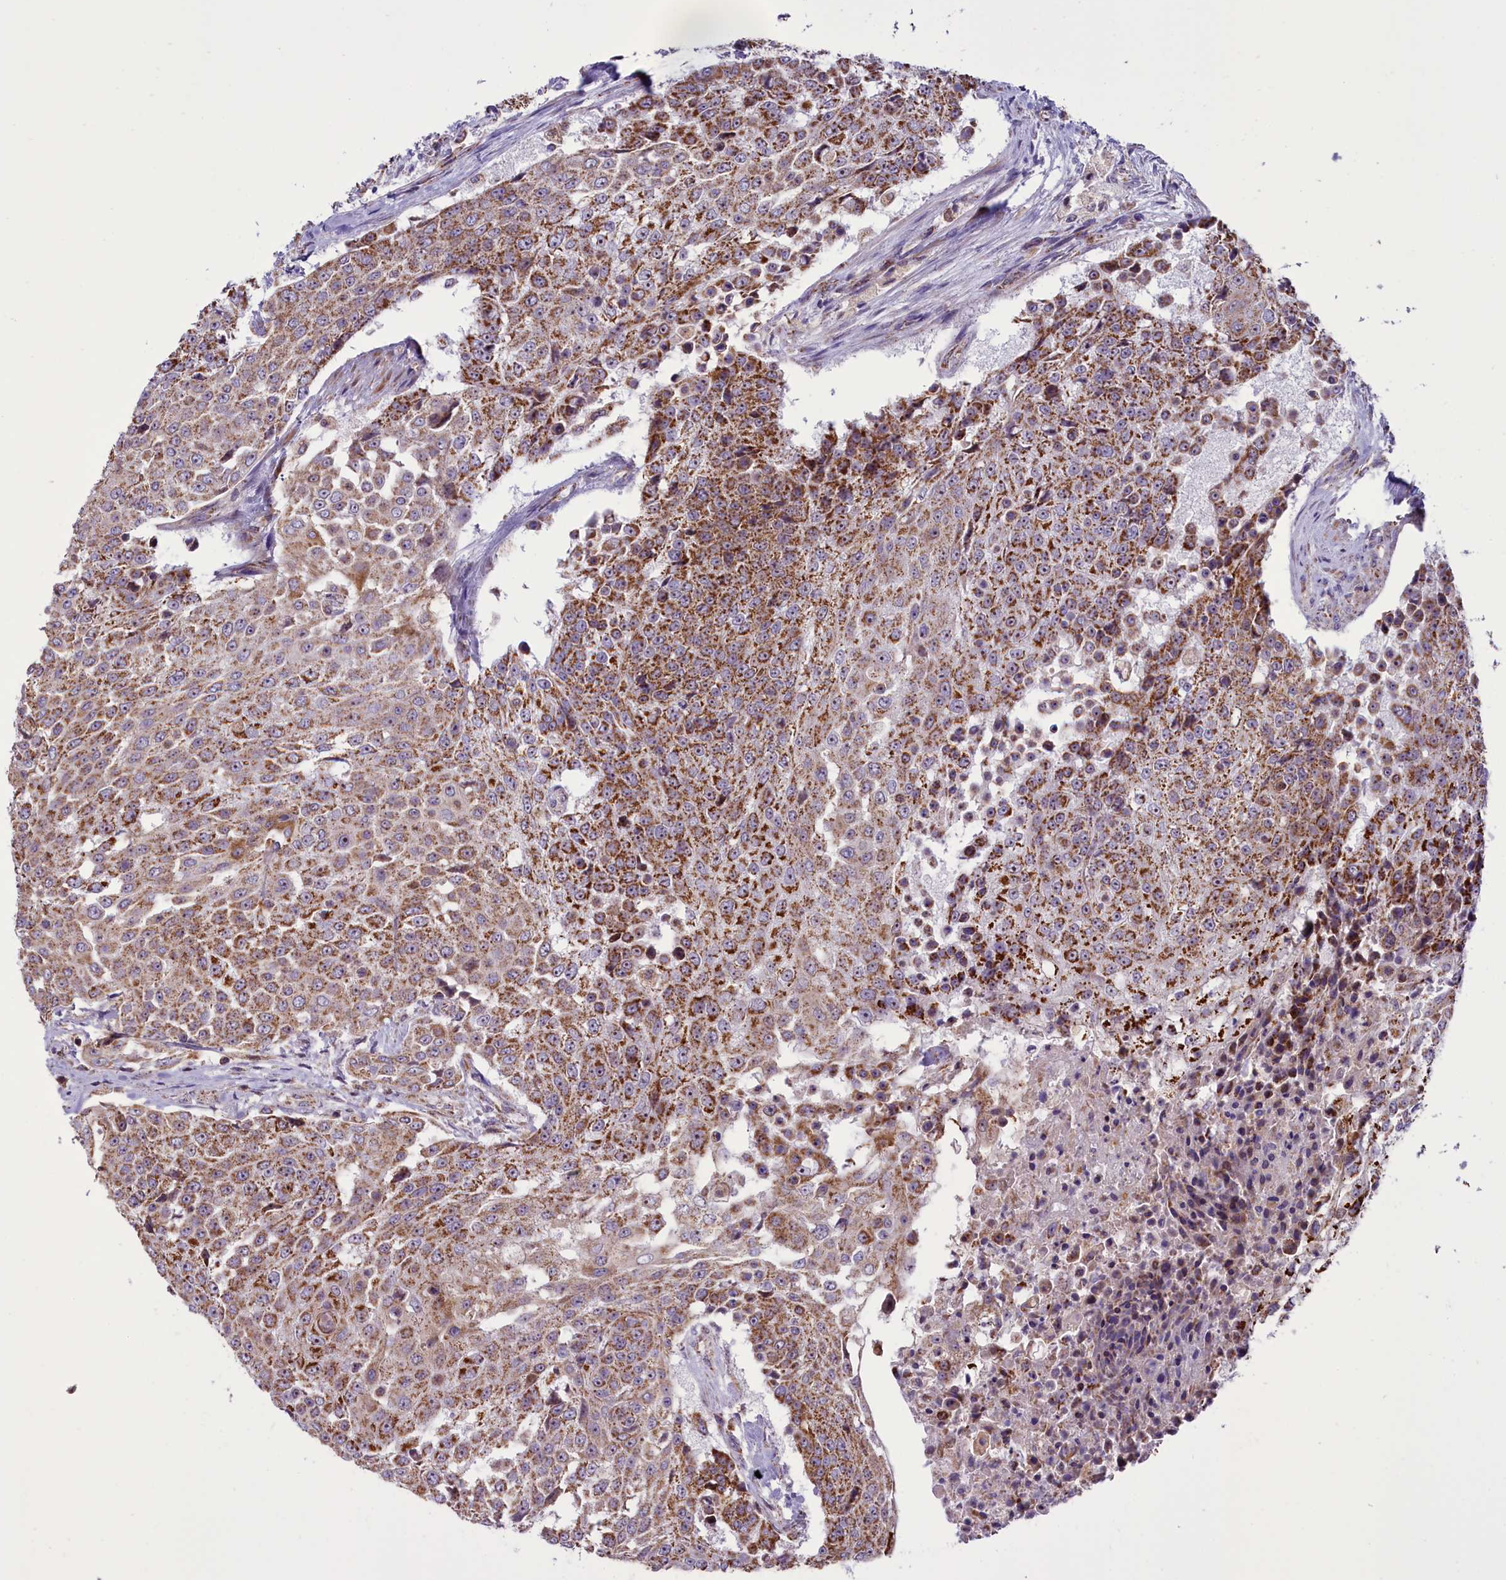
{"staining": {"intensity": "moderate", "quantity": ">75%", "location": "cytoplasmic/membranous"}, "tissue": "urothelial cancer", "cell_type": "Tumor cells", "image_type": "cancer", "snomed": [{"axis": "morphology", "description": "Urothelial carcinoma, High grade"}, {"axis": "topography", "description": "Urinary bladder"}], "caption": "Protein staining of urothelial cancer tissue displays moderate cytoplasmic/membranous expression in about >75% of tumor cells.", "gene": "GLRX5", "patient": {"sex": "female", "age": 63}}